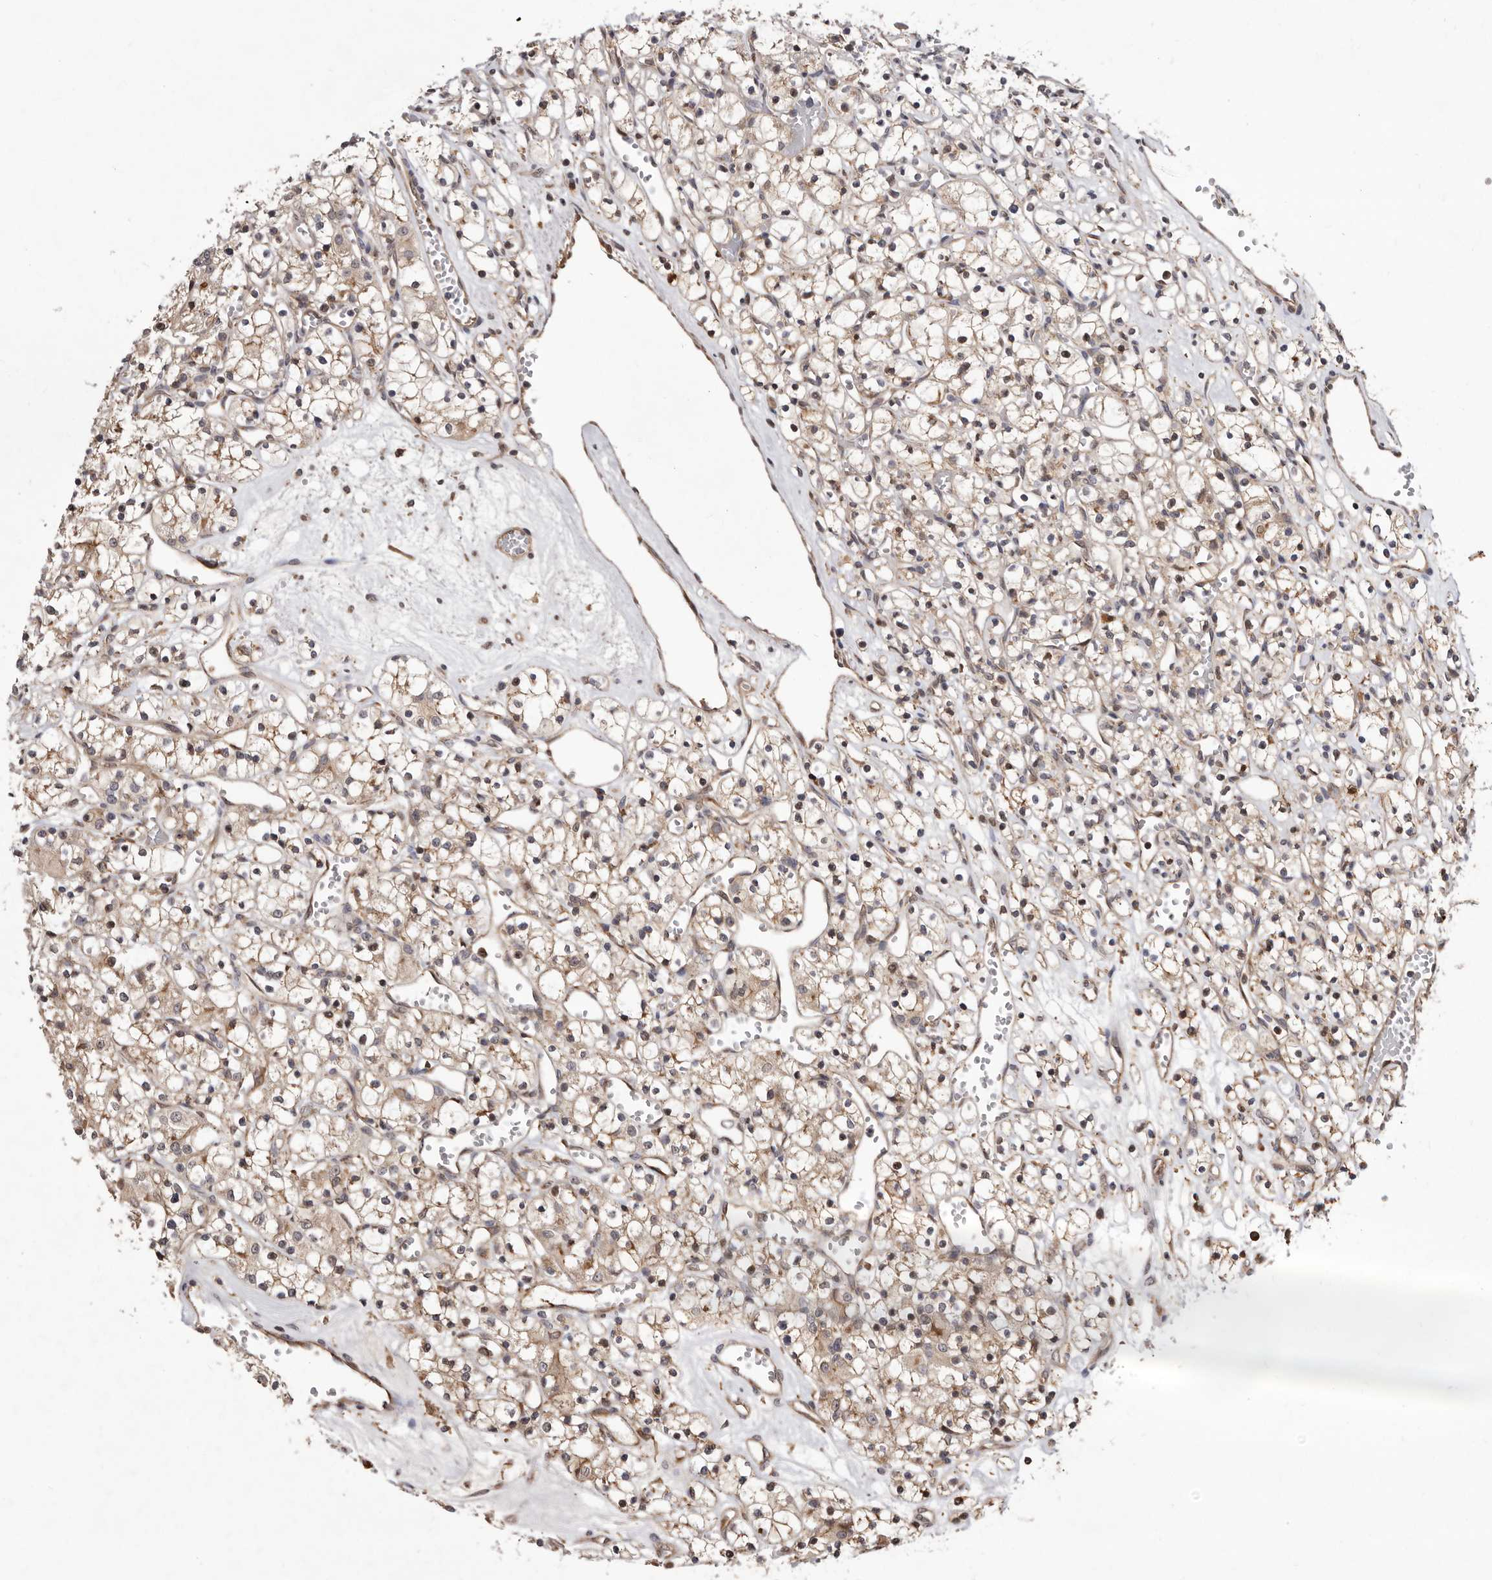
{"staining": {"intensity": "weak", "quantity": "25%-75%", "location": "cytoplasmic/membranous"}, "tissue": "renal cancer", "cell_type": "Tumor cells", "image_type": "cancer", "snomed": [{"axis": "morphology", "description": "Adenocarcinoma, NOS"}, {"axis": "topography", "description": "Kidney"}], "caption": "Renal cancer (adenocarcinoma) was stained to show a protein in brown. There is low levels of weak cytoplasmic/membranous staining in about 25%-75% of tumor cells.", "gene": "RRM2B", "patient": {"sex": "female", "age": 59}}